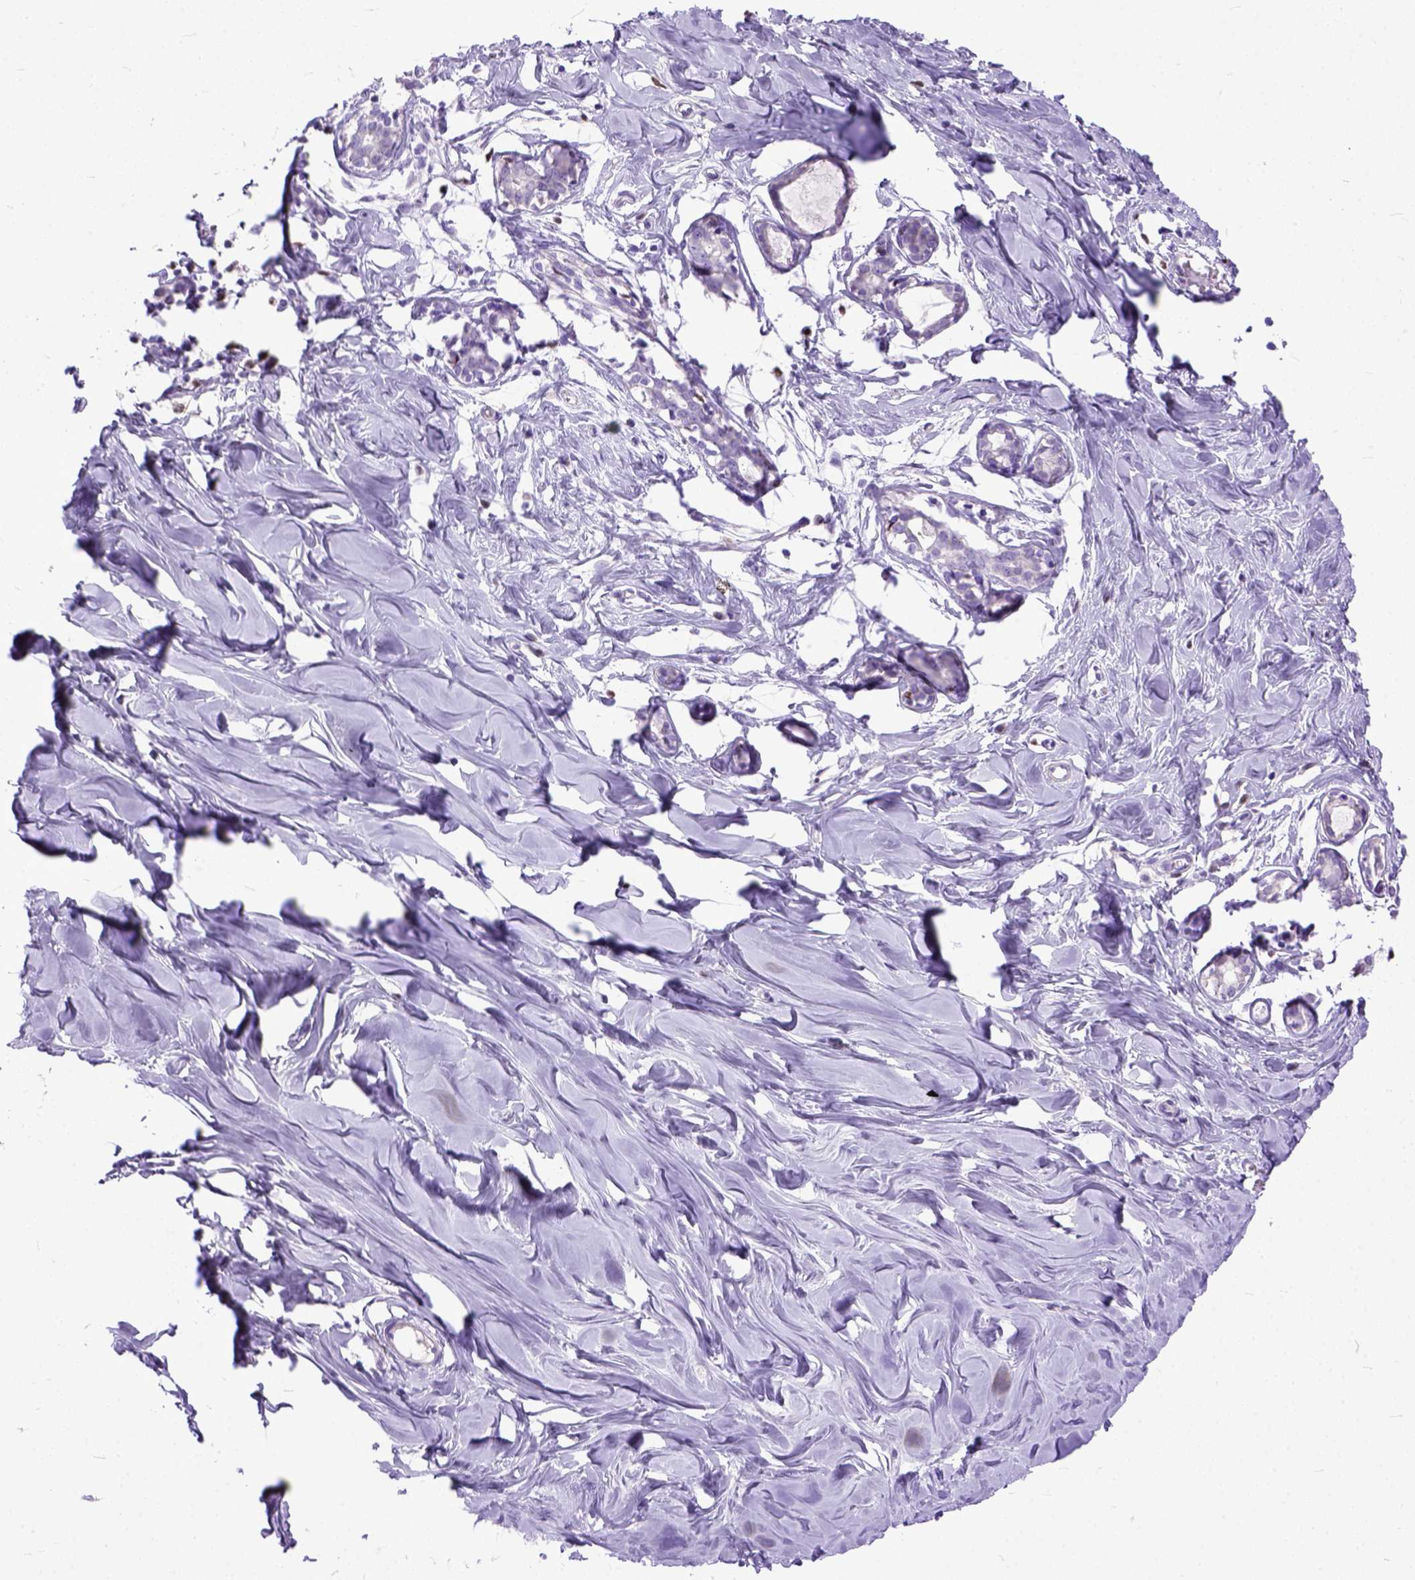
{"staining": {"intensity": "negative", "quantity": "none", "location": "none"}, "tissue": "breast", "cell_type": "Adipocytes", "image_type": "normal", "snomed": [{"axis": "morphology", "description": "Normal tissue, NOS"}, {"axis": "topography", "description": "Breast"}], "caption": "The image demonstrates no staining of adipocytes in unremarkable breast. (DAB (3,3'-diaminobenzidine) immunohistochemistry (IHC) with hematoxylin counter stain).", "gene": "CRB1", "patient": {"sex": "female", "age": 27}}